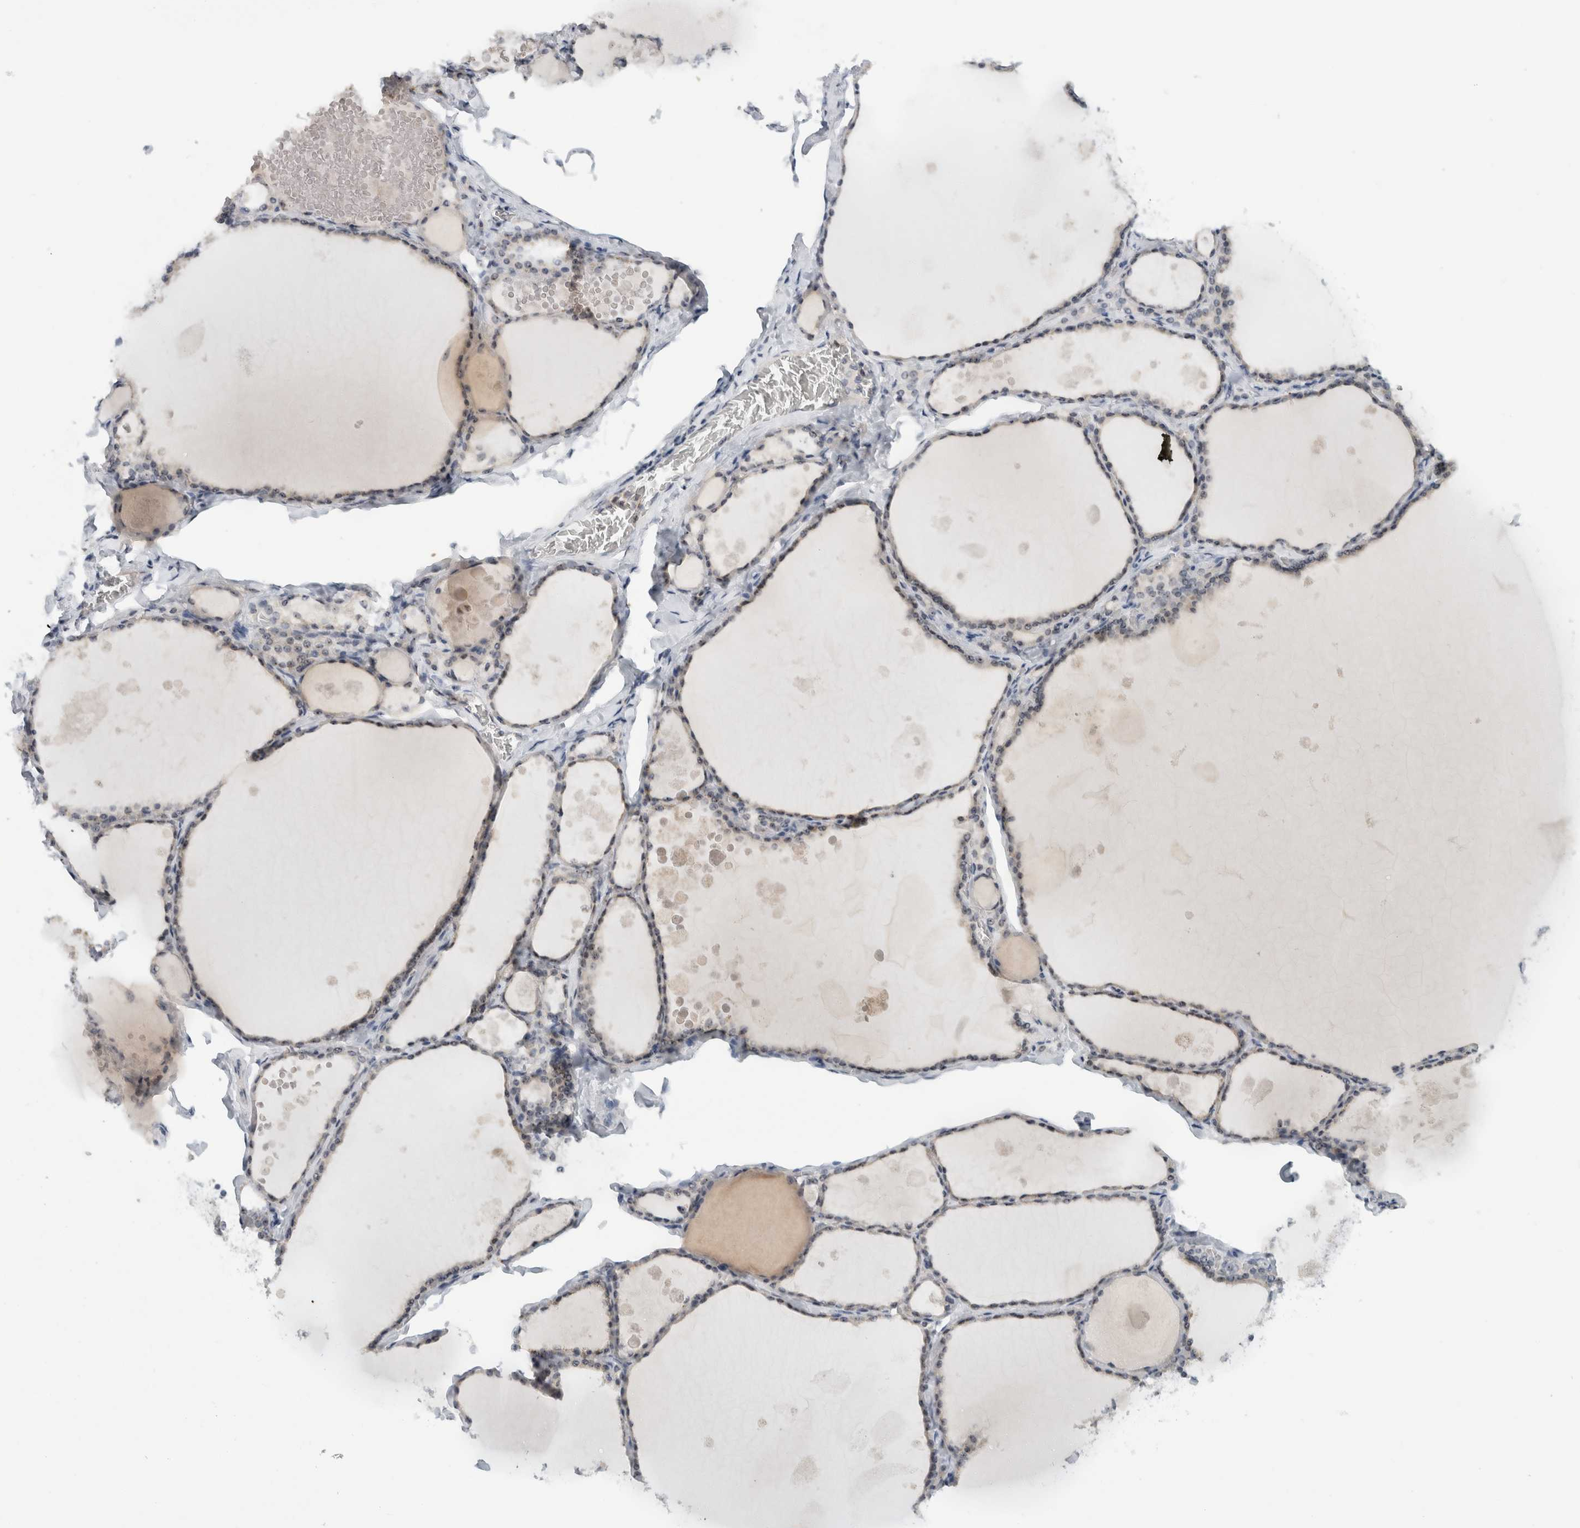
{"staining": {"intensity": "weak", "quantity": "<25%", "location": "cytoplasmic/membranous"}, "tissue": "thyroid gland", "cell_type": "Glandular cells", "image_type": "normal", "snomed": [{"axis": "morphology", "description": "Normal tissue, NOS"}, {"axis": "topography", "description": "Thyroid gland"}], "caption": "An image of thyroid gland stained for a protein demonstrates no brown staining in glandular cells. Nuclei are stained in blue.", "gene": "FMR1NB", "patient": {"sex": "male", "age": 56}}